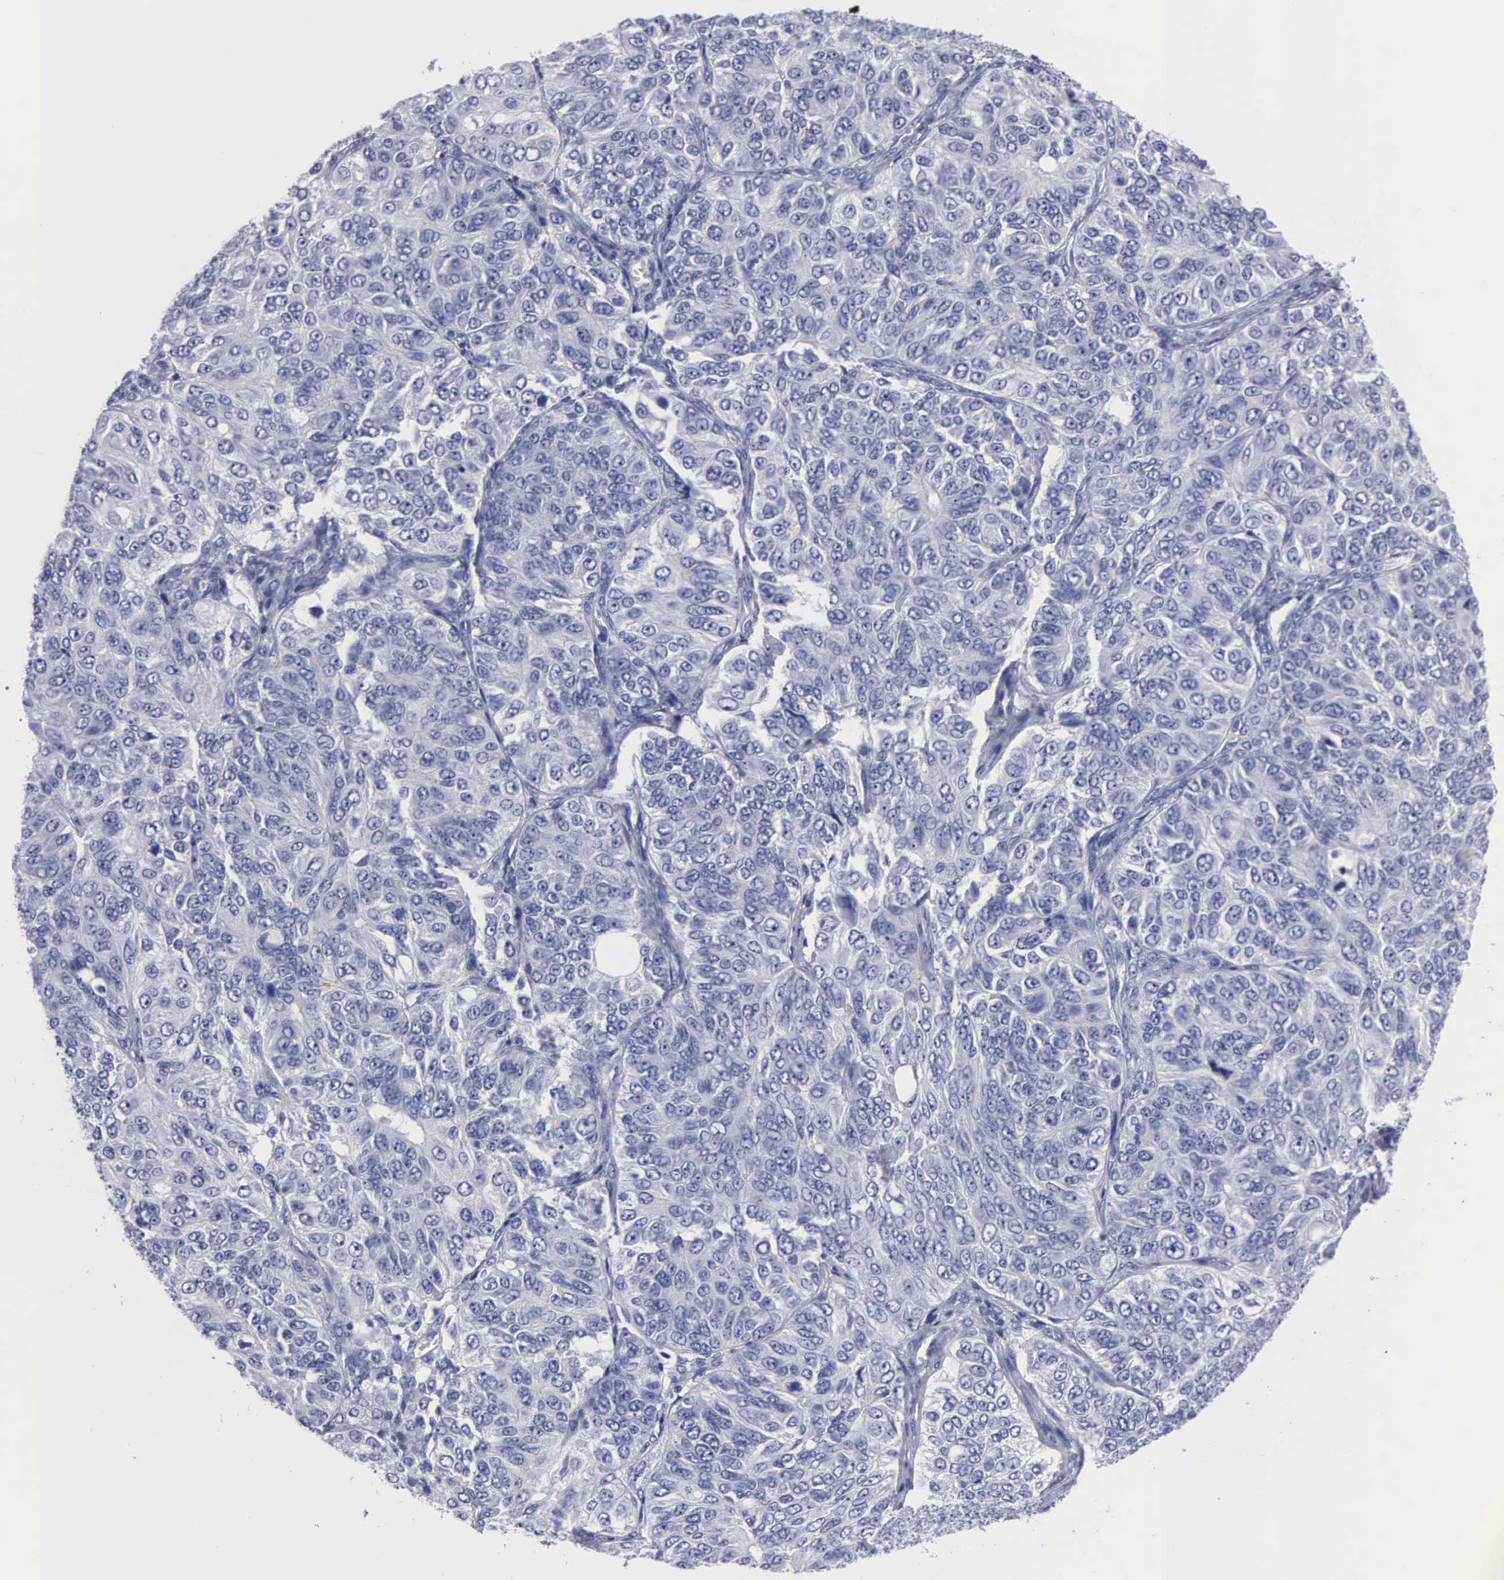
{"staining": {"intensity": "negative", "quantity": "none", "location": "none"}, "tissue": "ovarian cancer", "cell_type": "Tumor cells", "image_type": "cancer", "snomed": [{"axis": "morphology", "description": "Carcinoma, endometroid"}, {"axis": "topography", "description": "Ovary"}], "caption": "The micrograph shows no significant positivity in tumor cells of ovarian cancer (endometroid carcinoma).", "gene": "CTSG", "patient": {"sex": "female", "age": 51}}